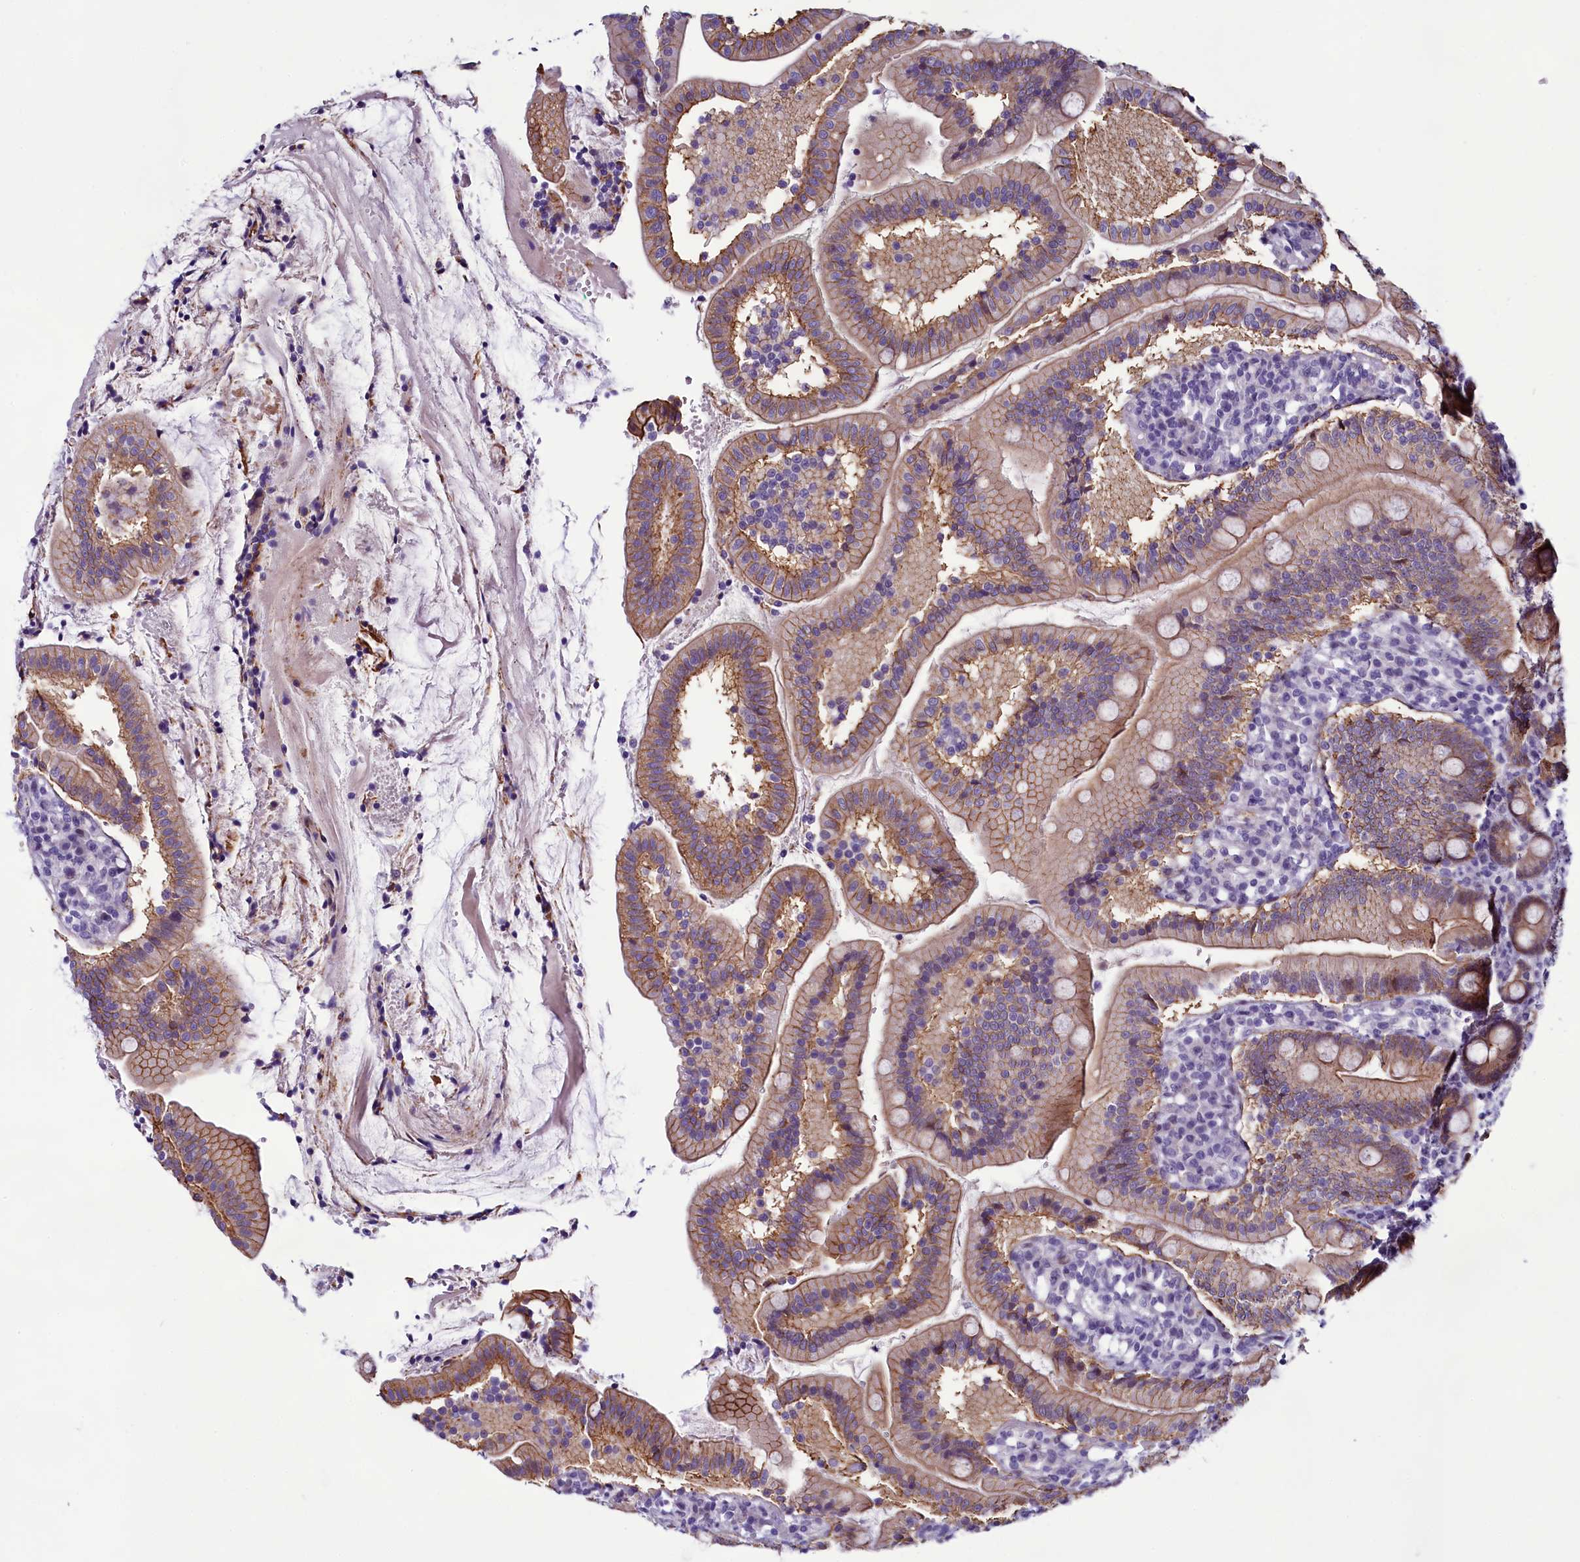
{"staining": {"intensity": "weak", "quantity": "25%-75%", "location": "cytoplasmic/membranous"}, "tissue": "duodenum", "cell_type": "Glandular cells", "image_type": "normal", "snomed": [{"axis": "morphology", "description": "Normal tissue, NOS"}, {"axis": "topography", "description": "Duodenum"}], "caption": "About 25%-75% of glandular cells in benign human duodenum show weak cytoplasmic/membranous protein staining as visualized by brown immunohistochemical staining.", "gene": "CCDC106", "patient": {"sex": "female", "age": 67}}